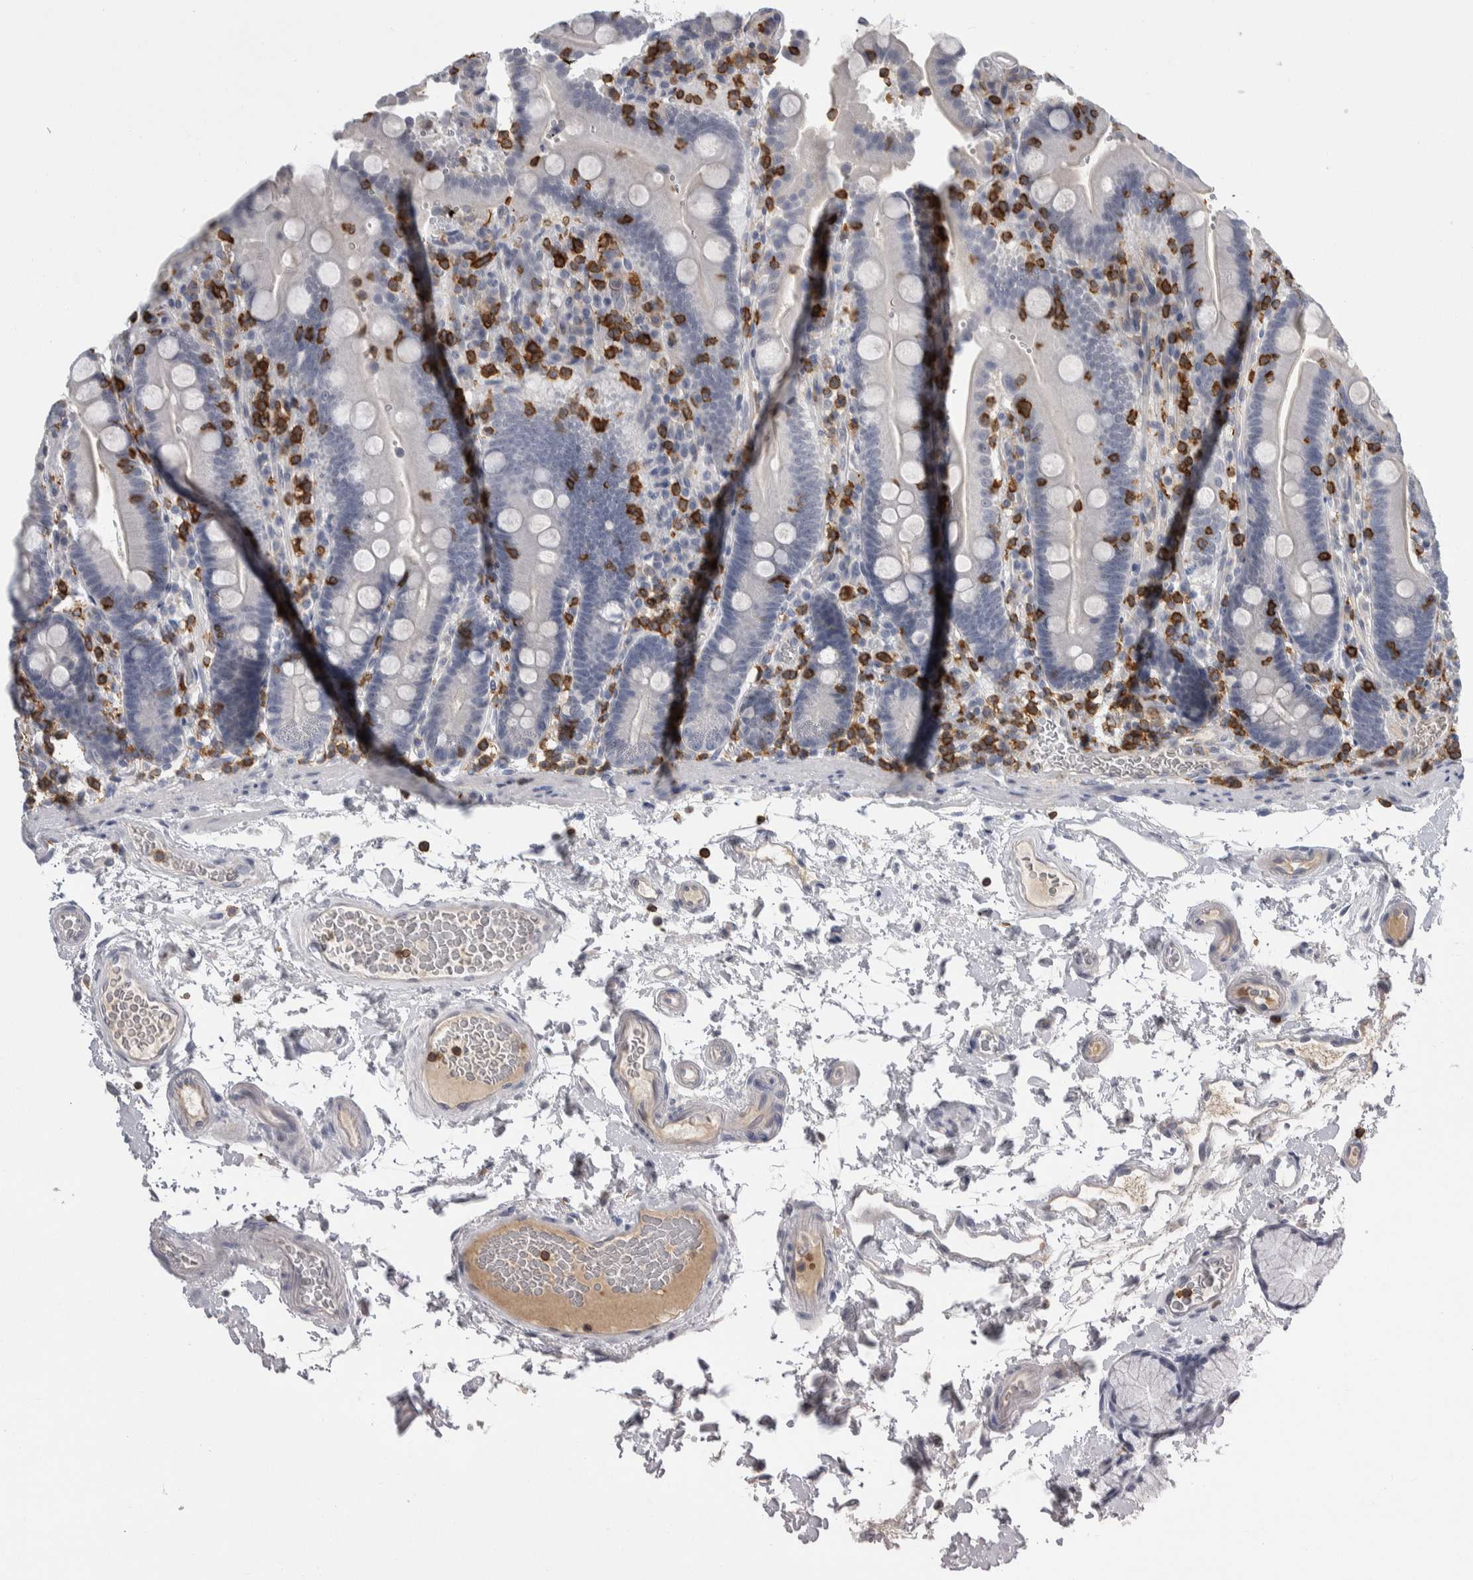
{"staining": {"intensity": "negative", "quantity": "none", "location": "none"}, "tissue": "duodenum", "cell_type": "Glandular cells", "image_type": "normal", "snomed": [{"axis": "morphology", "description": "Normal tissue, NOS"}, {"axis": "topography", "description": "Small intestine, NOS"}], "caption": "A high-resolution image shows immunohistochemistry staining of unremarkable duodenum, which exhibits no significant staining in glandular cells.", "gene": "CEP295NL", "patient": {"sex": "female", "age": 71}}